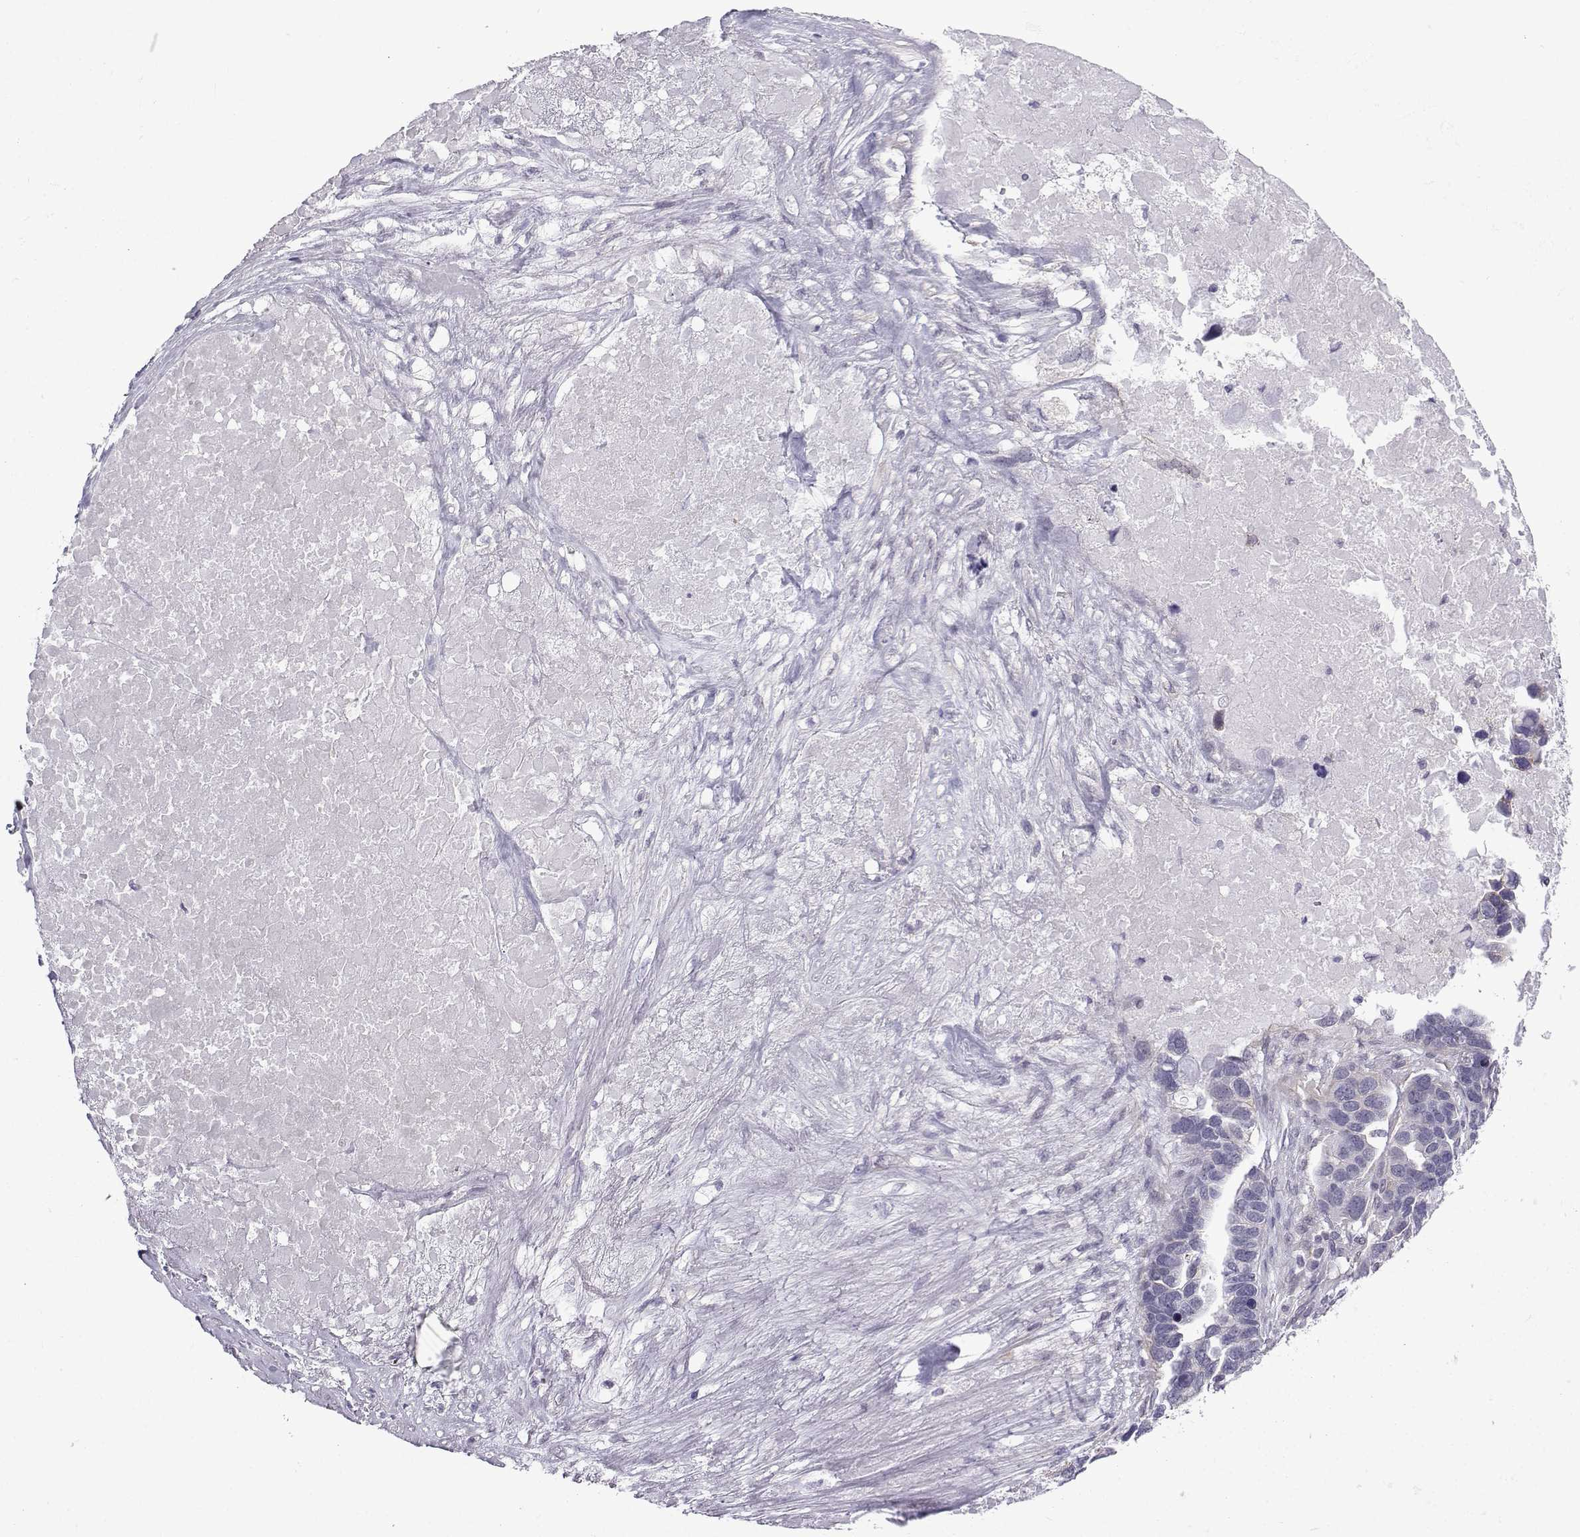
{"staining": {"intensity": "negative", "quantity": "none", "location": "none"}, "tissue": "ovarian cancer", "cell_type": "Tumor cells", "image_type": "cancer", "snomed": [{"axis": "morphology", "description": "Cystadenocarcinoma, serous, NOS"}, {"axis": "topography", "description": "Ovary"}], "caption": "IHC of human ovarian cancer exhibits no expression in tumor cells.", "gene": "CFAP53", "patient": {"sex": "female", "age": 54}}